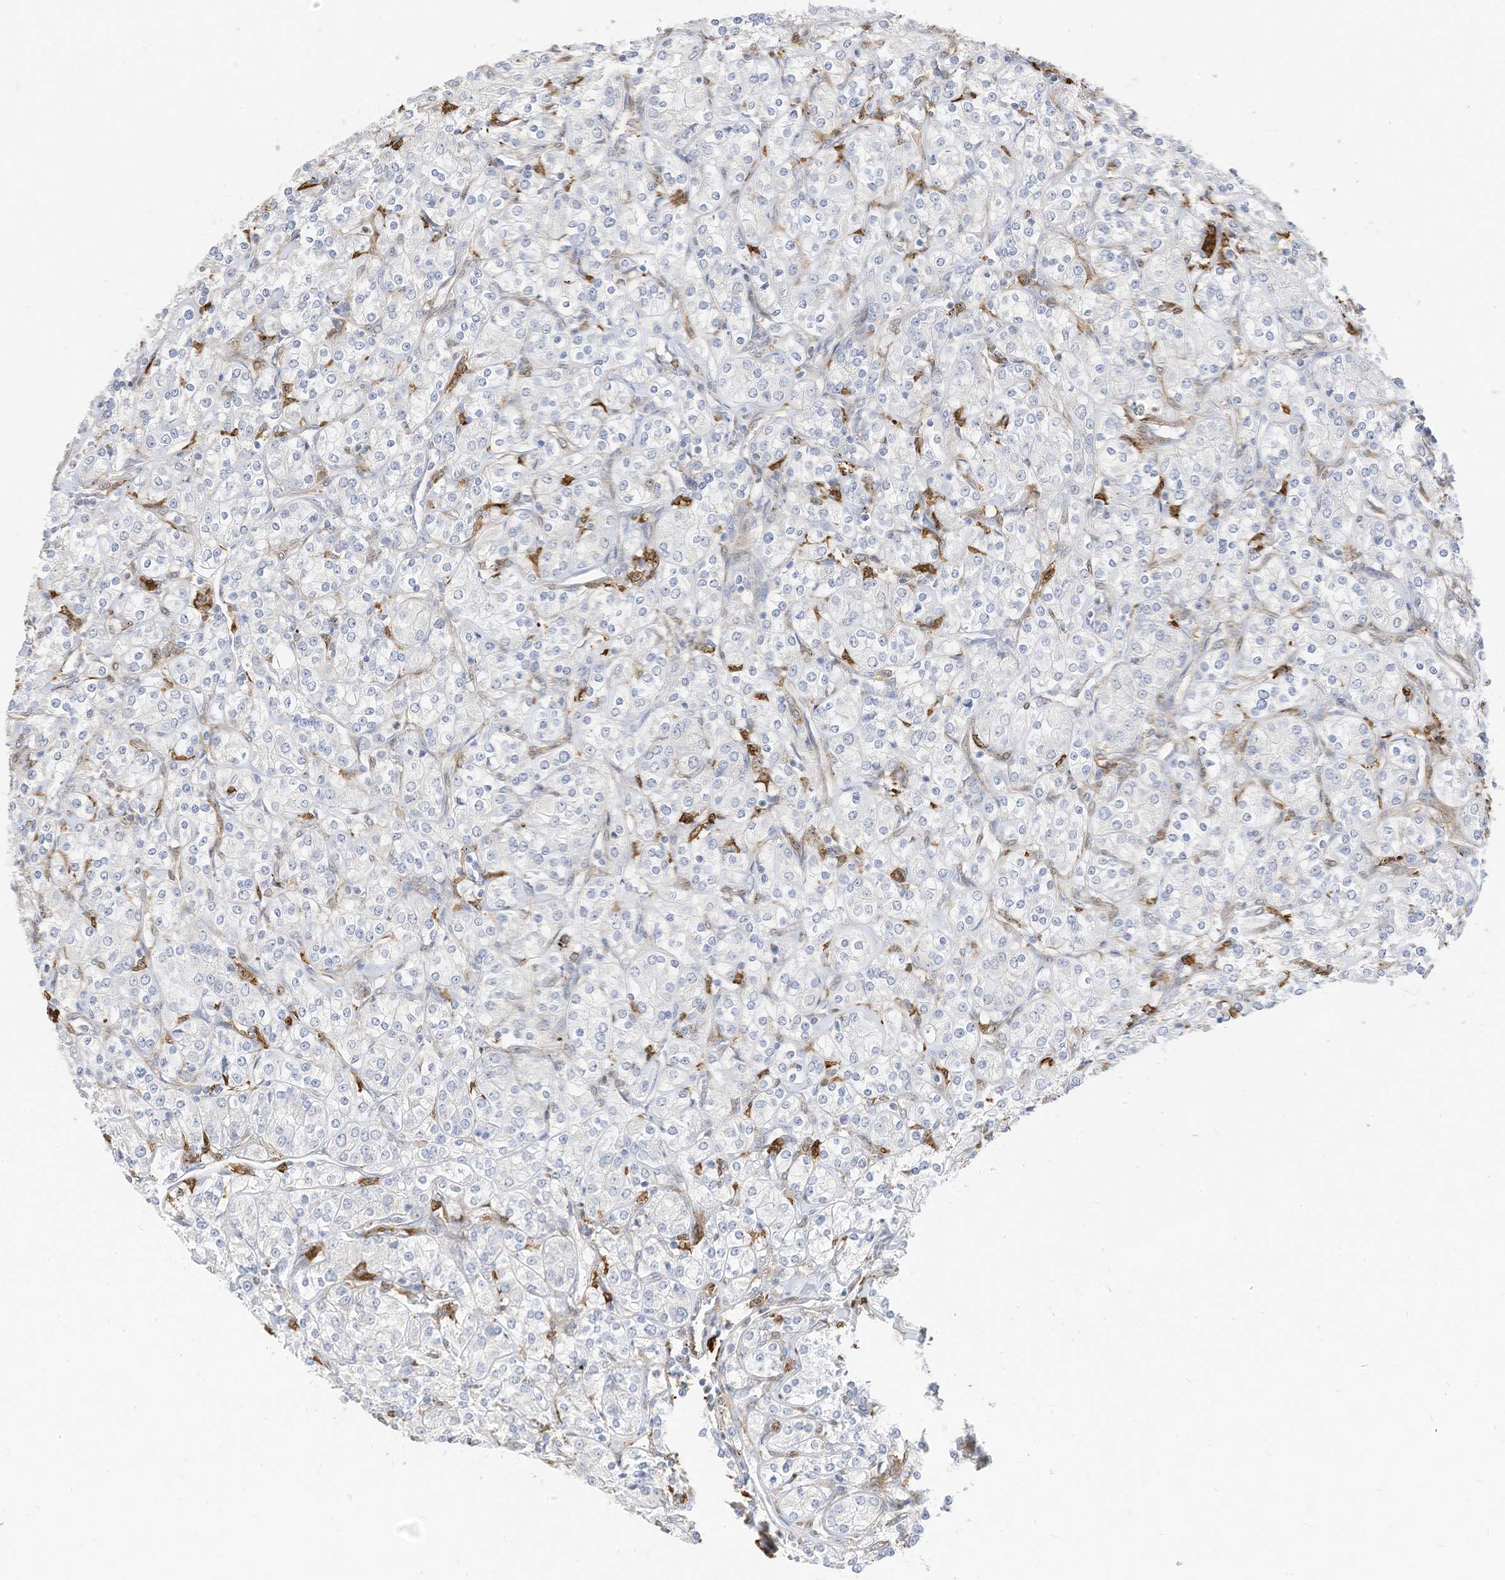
{"staining": {"intensity": "negative", "quantity": "none", "location": "none"}, "tissue": "renal cancer", "cell_type": "Tumor cells", "image_type": "cancer", "snomed": [{"axis": "morphology", "description": "Adenocarcinoma, NOS"}, {"axis": "topography", "description": "Kidney"}], "caption": "IHC of renal adenocarcinoma demonstrates no expression in tumor cells. (Stains: DAB IHC with hematoxylin counter stain, Microscopy: brightfield microscopy at high magnification).", "gene": "ATP13A1", "patient": {"sex": "male", "age": 77}}